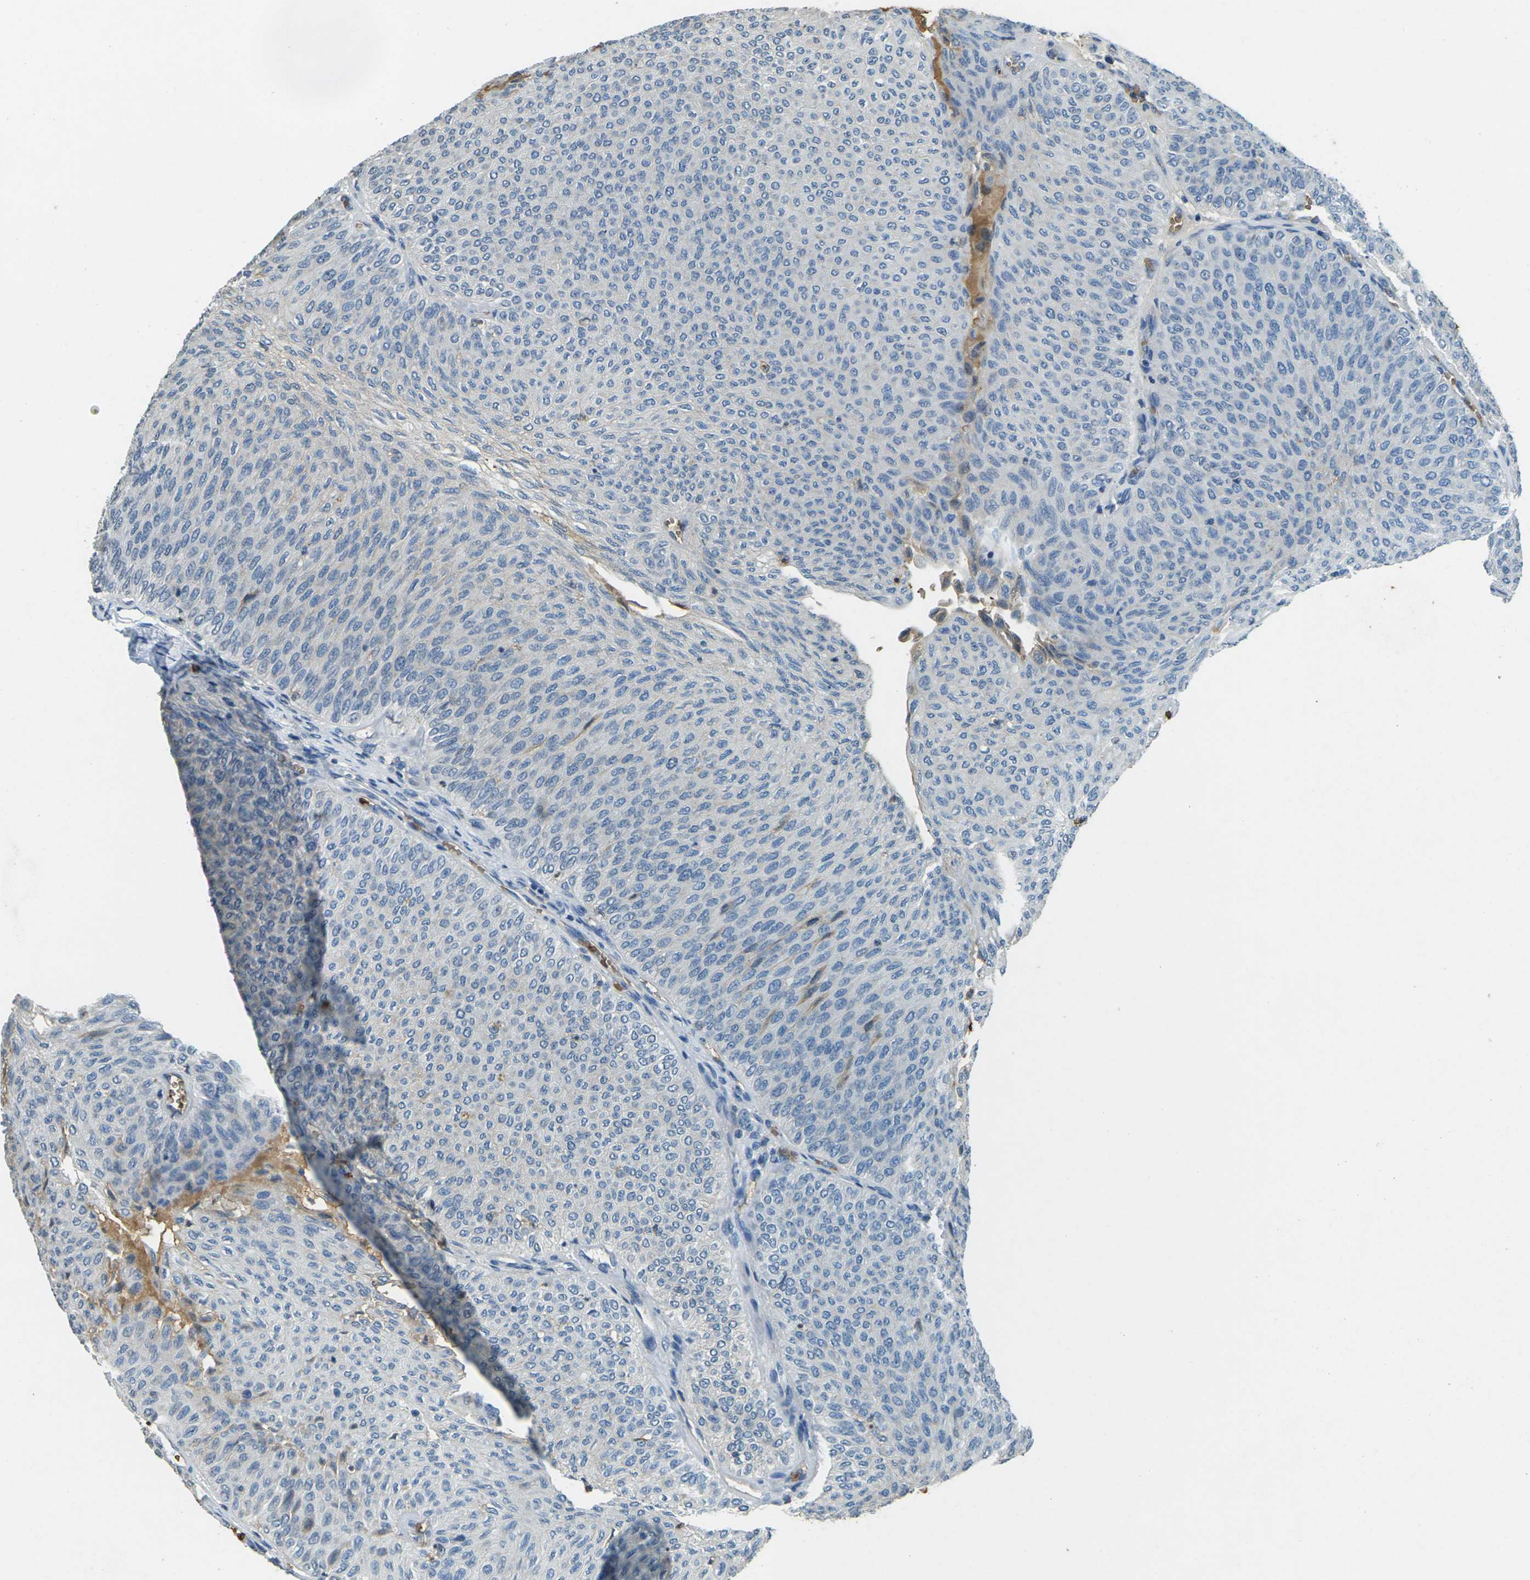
{"staining": {"intensity": "negative", "quantity": "none", "location": "none"}, "tissue": "urothelial cancer", "cell_type": "Tumor cells", "image_type": "cancer", "snomed": [{"axis": "morphology", "description": "Urothelial carcinoma, Low grade"}, {"axis": "topography", "description": "Urinary bladder"}], "caption": "High magnification brightfield microscopy of urothelial carcinoma (low-grade) stained with DAB (brown) and counterstained with hematoxylin (blue): tumor cells show no significant staining.", "gene": "HBB", "patient": {"sex": "male", "age": 78}}